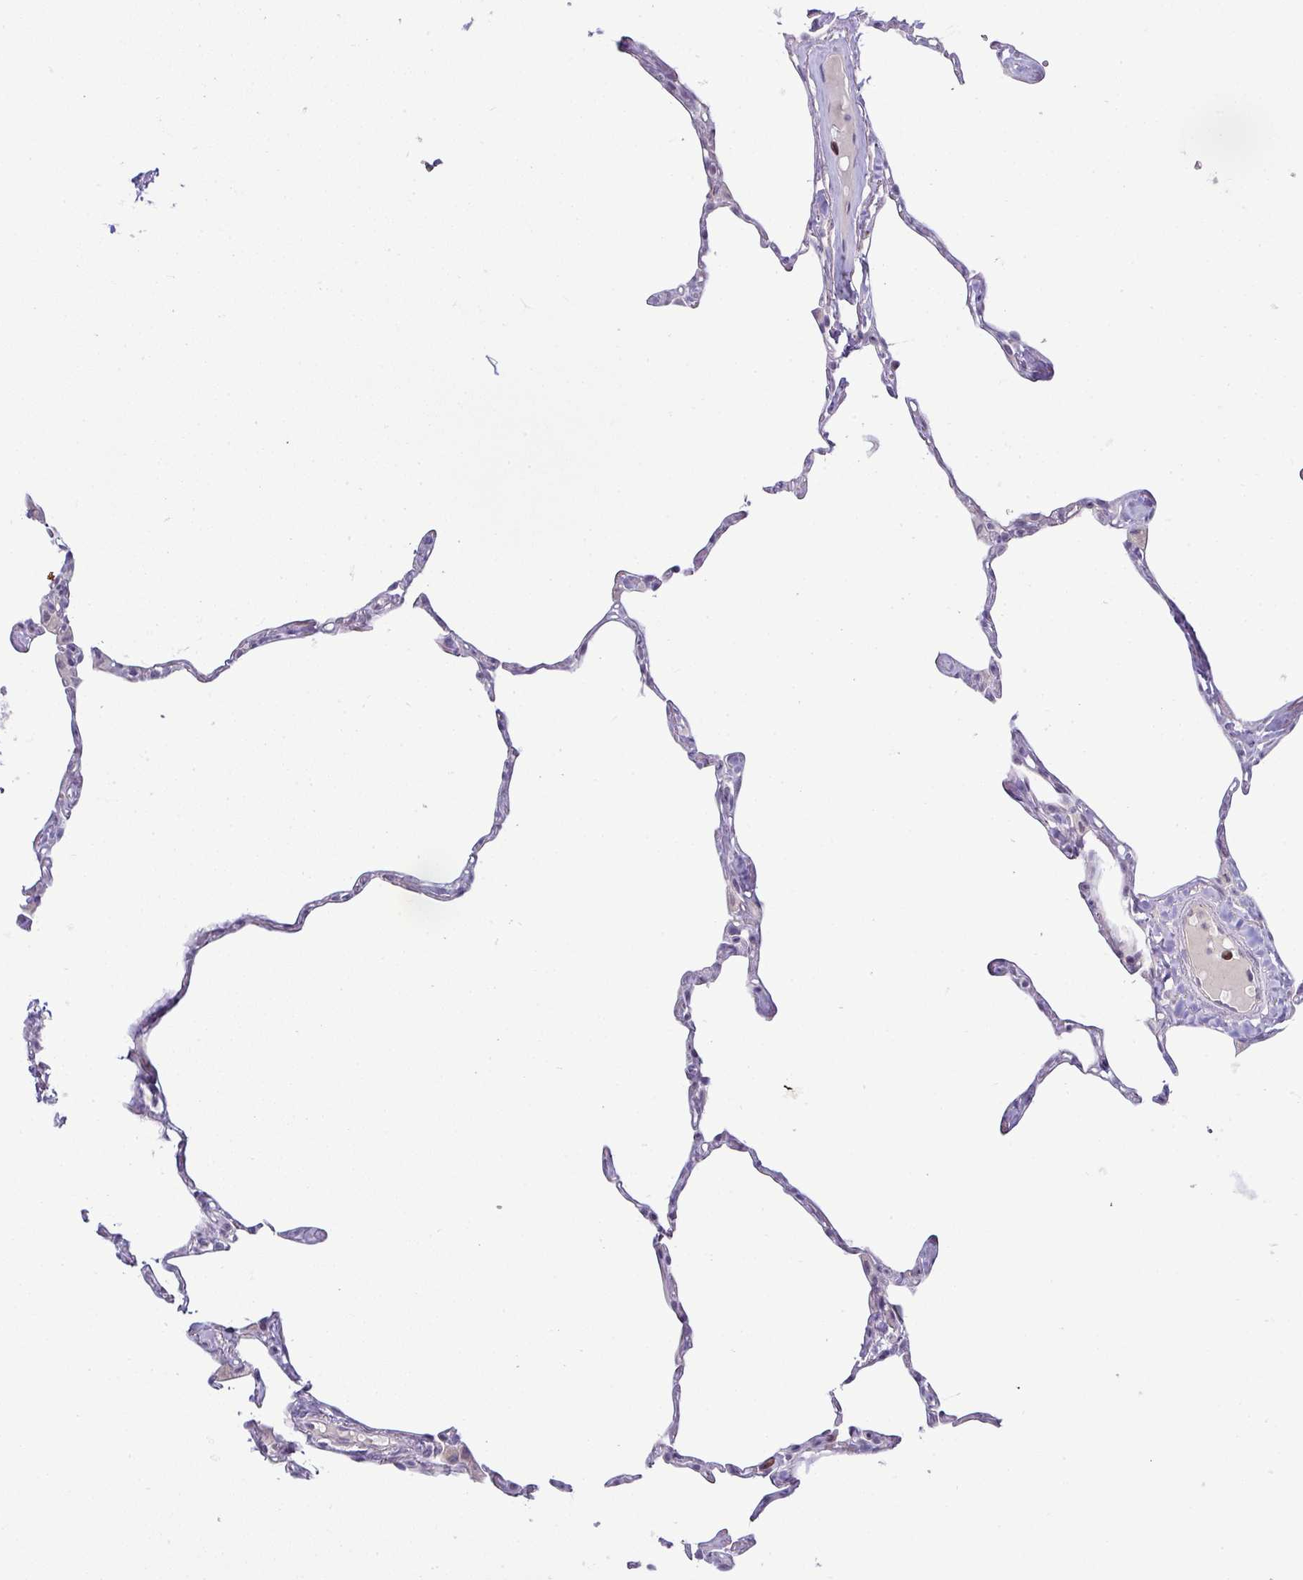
{"staining": {"intensity": "negative", "quantity": "none", "location": "none"}, "tissue": "lung", "cell_type": "Alveolar cells", "image_type": "normal", "snomed": [{"axis": "morphology", "description": "Normal tissue, NOS"}, {"axis": "topography", "description": "Lung"}], "caption": "High magnification brightfield microscopy of unremarkable lung stained with DAB (3,3'-diaminobenzidine) (brown) and counterstained with hematoxylin (blue): alveolar cells show no significant expression. Nuclei are stained in blue.", "gene": "HBEGF", "patient": {"sex": "male", "age": 65}}